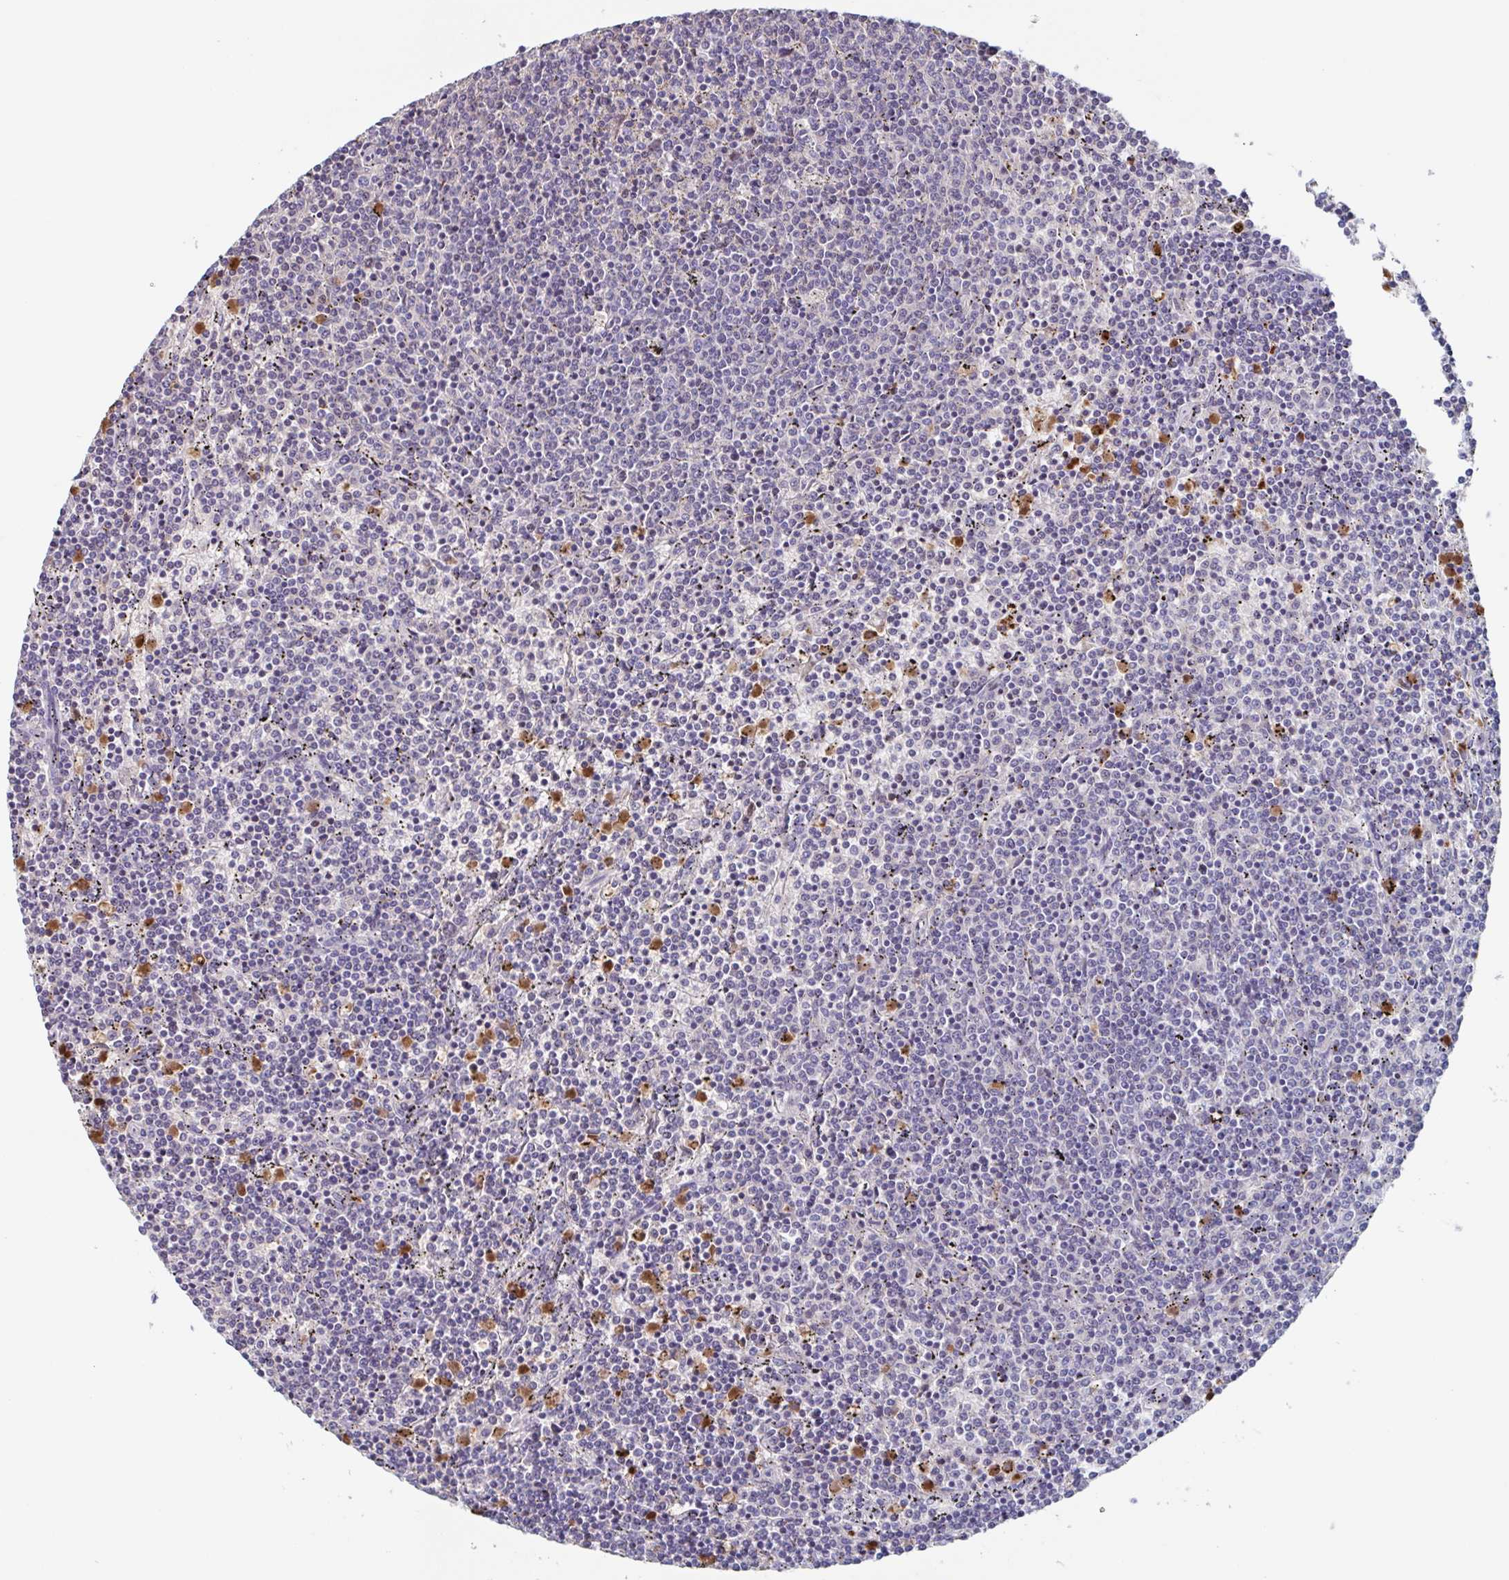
{"staining": {"intensity": "negative", "quantity": "none", "location": "none"}, "tissue": "lymphoma", "cell_type": "Tumor cells", "image_type": "cancer", "snomed": [{"axis": "morphology", "description": "Malignant lymphoma, non-Hodgkin's type, Low grade"}, {"axis": "topography", "description": "Spleen"}], "caption": "Lymphoma was stained to show a protein in brown. There is no significant expression in tumor cells.", "gene": "BPI", "patient": {"sex": "female", "age": 50}}